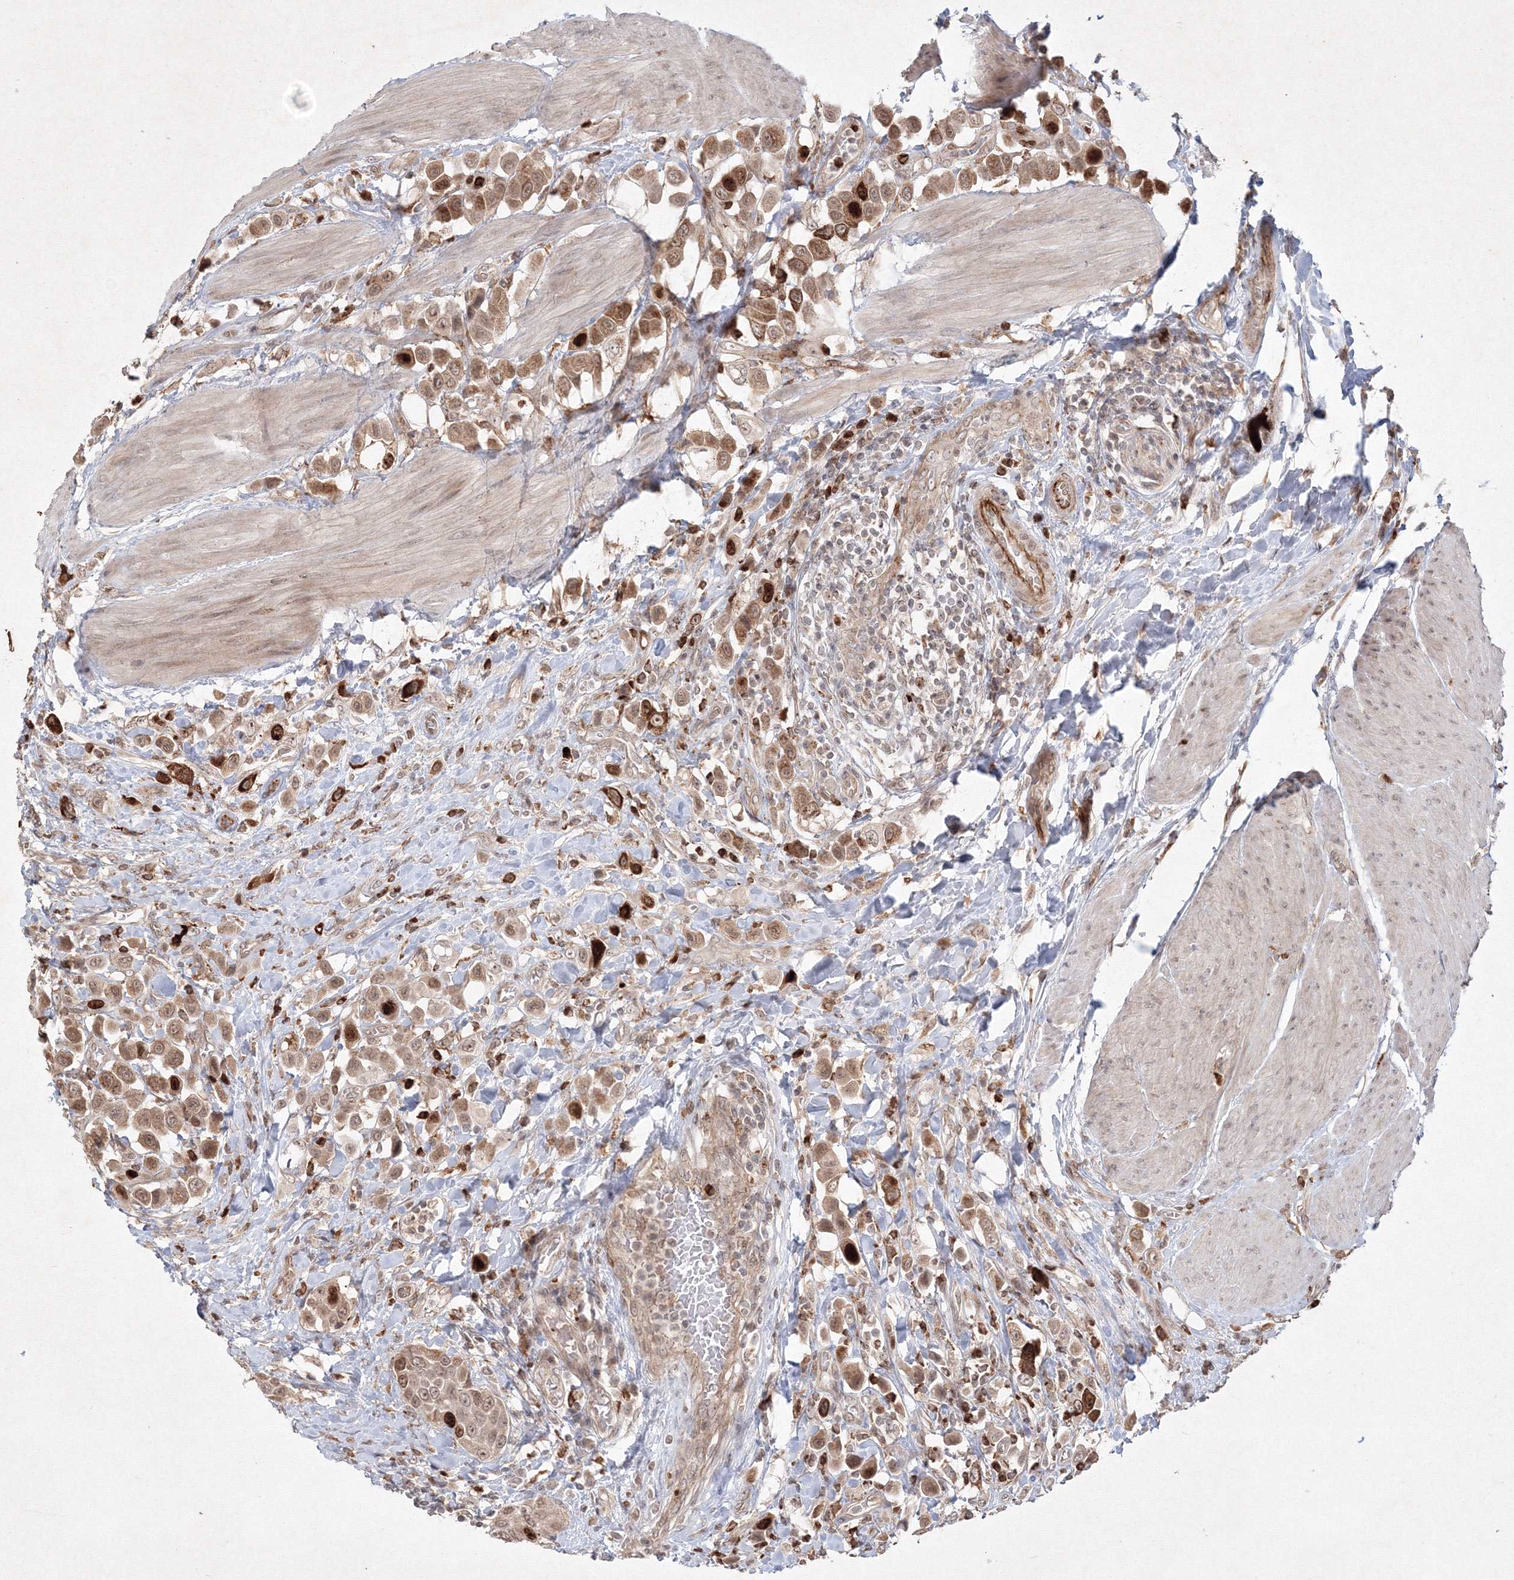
{"staining": {"intensity": "strong", "quantity": ">75%", "location": "cytoplasmic/membranous"}, "tissue": "urothelial cancer", "cell_type": "Tumor cells", "image_type": "cancer", "snomed": [{"axis": "morphology", "description": "Urothelial carcinoma, High grade"}, {"axis": "topography", "description": "Urinary bladder"}], "caption": "An image of urothelial carcinoma (high-grade) stained for a protein exhibits strong cytoplasmic/membranous brown staining in tumor cells.", "gene": "KIF20A", "patient": {"sex": "male", "age": 50}}